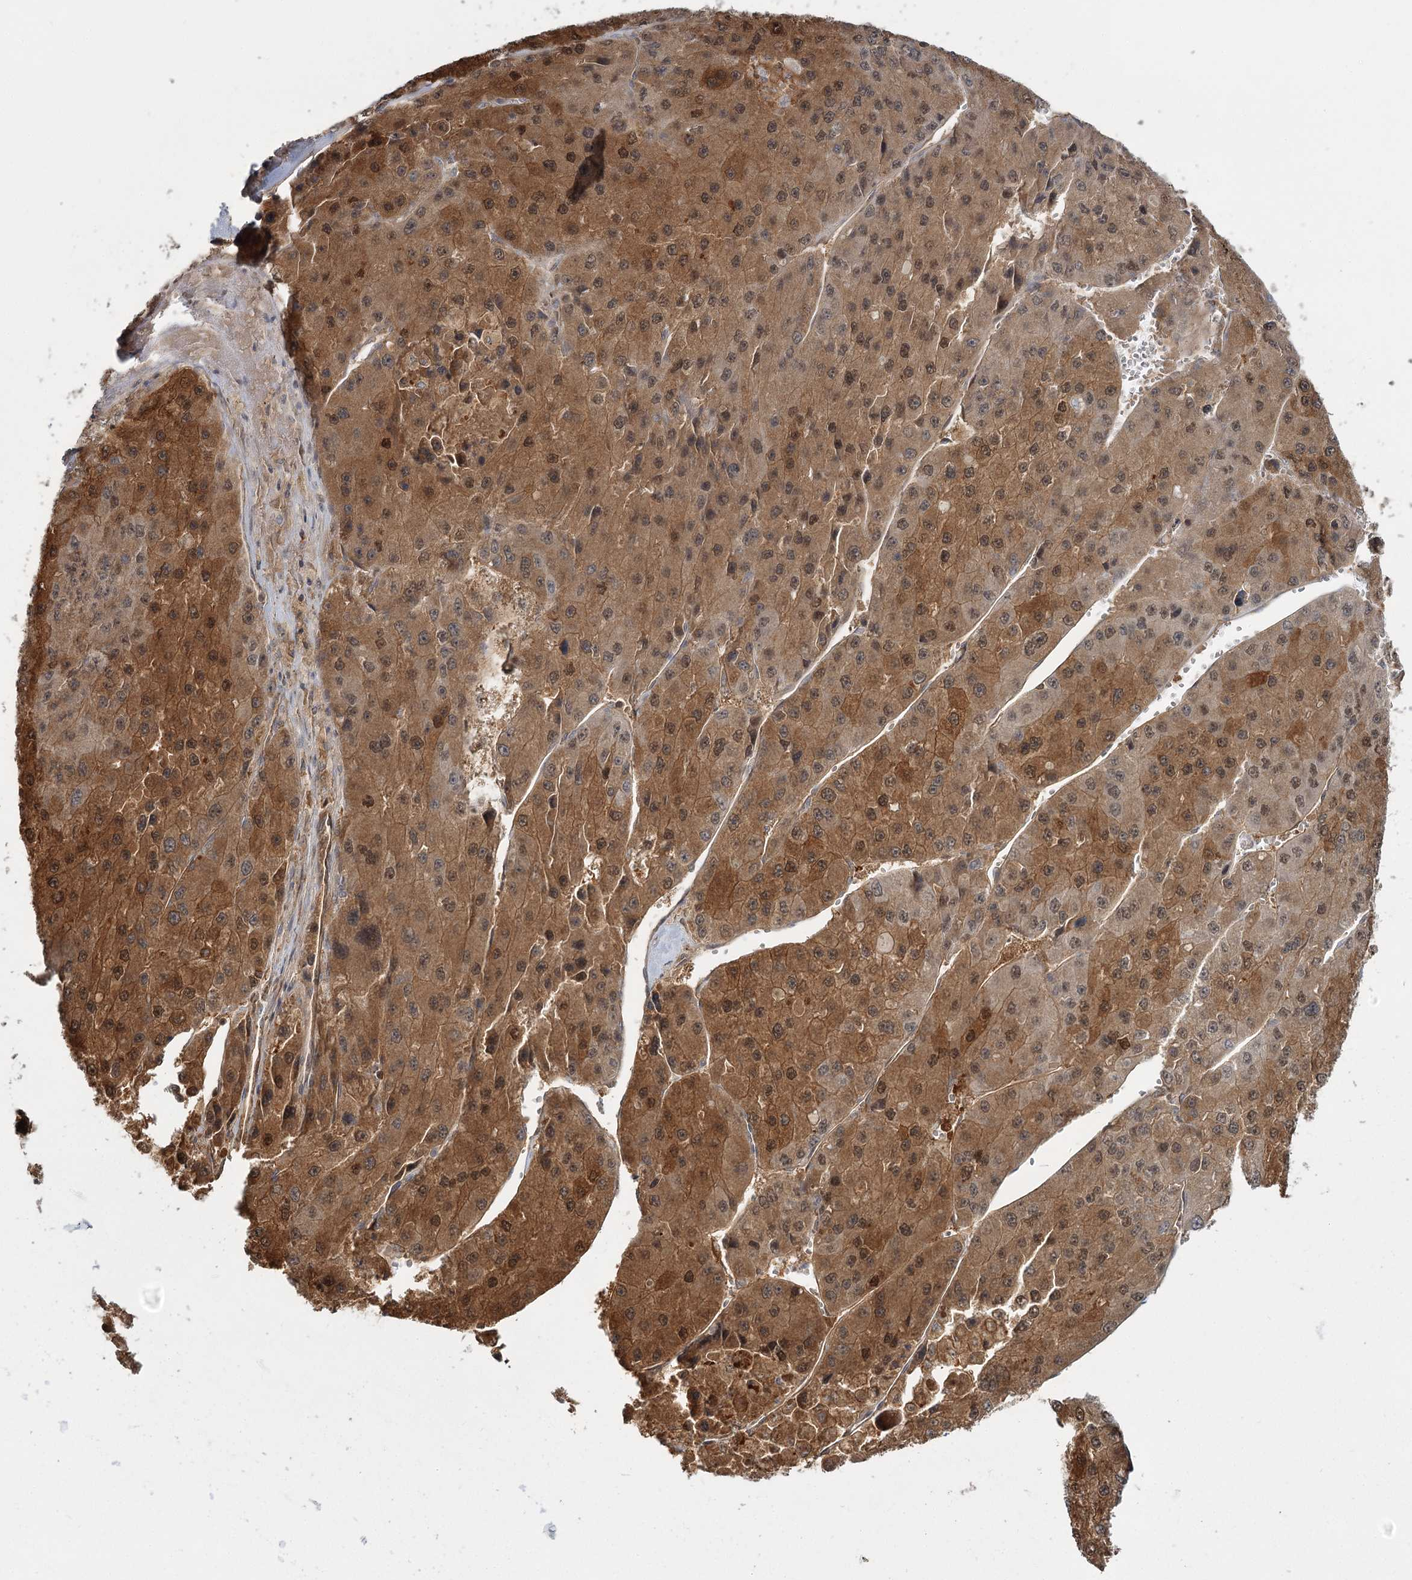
{"staining": {"intensity": "moderate", "quantity": ">75%", "location": "cytoplasmic/membranous,nuclear"}, "tissue": "liver cancer", "cell_type": "Tumor cells", "image_type": "cancer", "snomed": [{"axis": "morphology", "description": "Carcinoma, Hepatocellular, NOS"}, {"axis": "topography", "description": "Liver"}], "caption": "An immunohistochemistry (IHC) histopathology image of neoplastic tissue is shown. Protein staining in brown labels moderate cytoplasmic/membranous and nuclear positivity in hepatocellular carcinoma (liver) within tumor cells.", "gene": "TBC1D9B", "patient": {"sex": "female", "age": 73}}